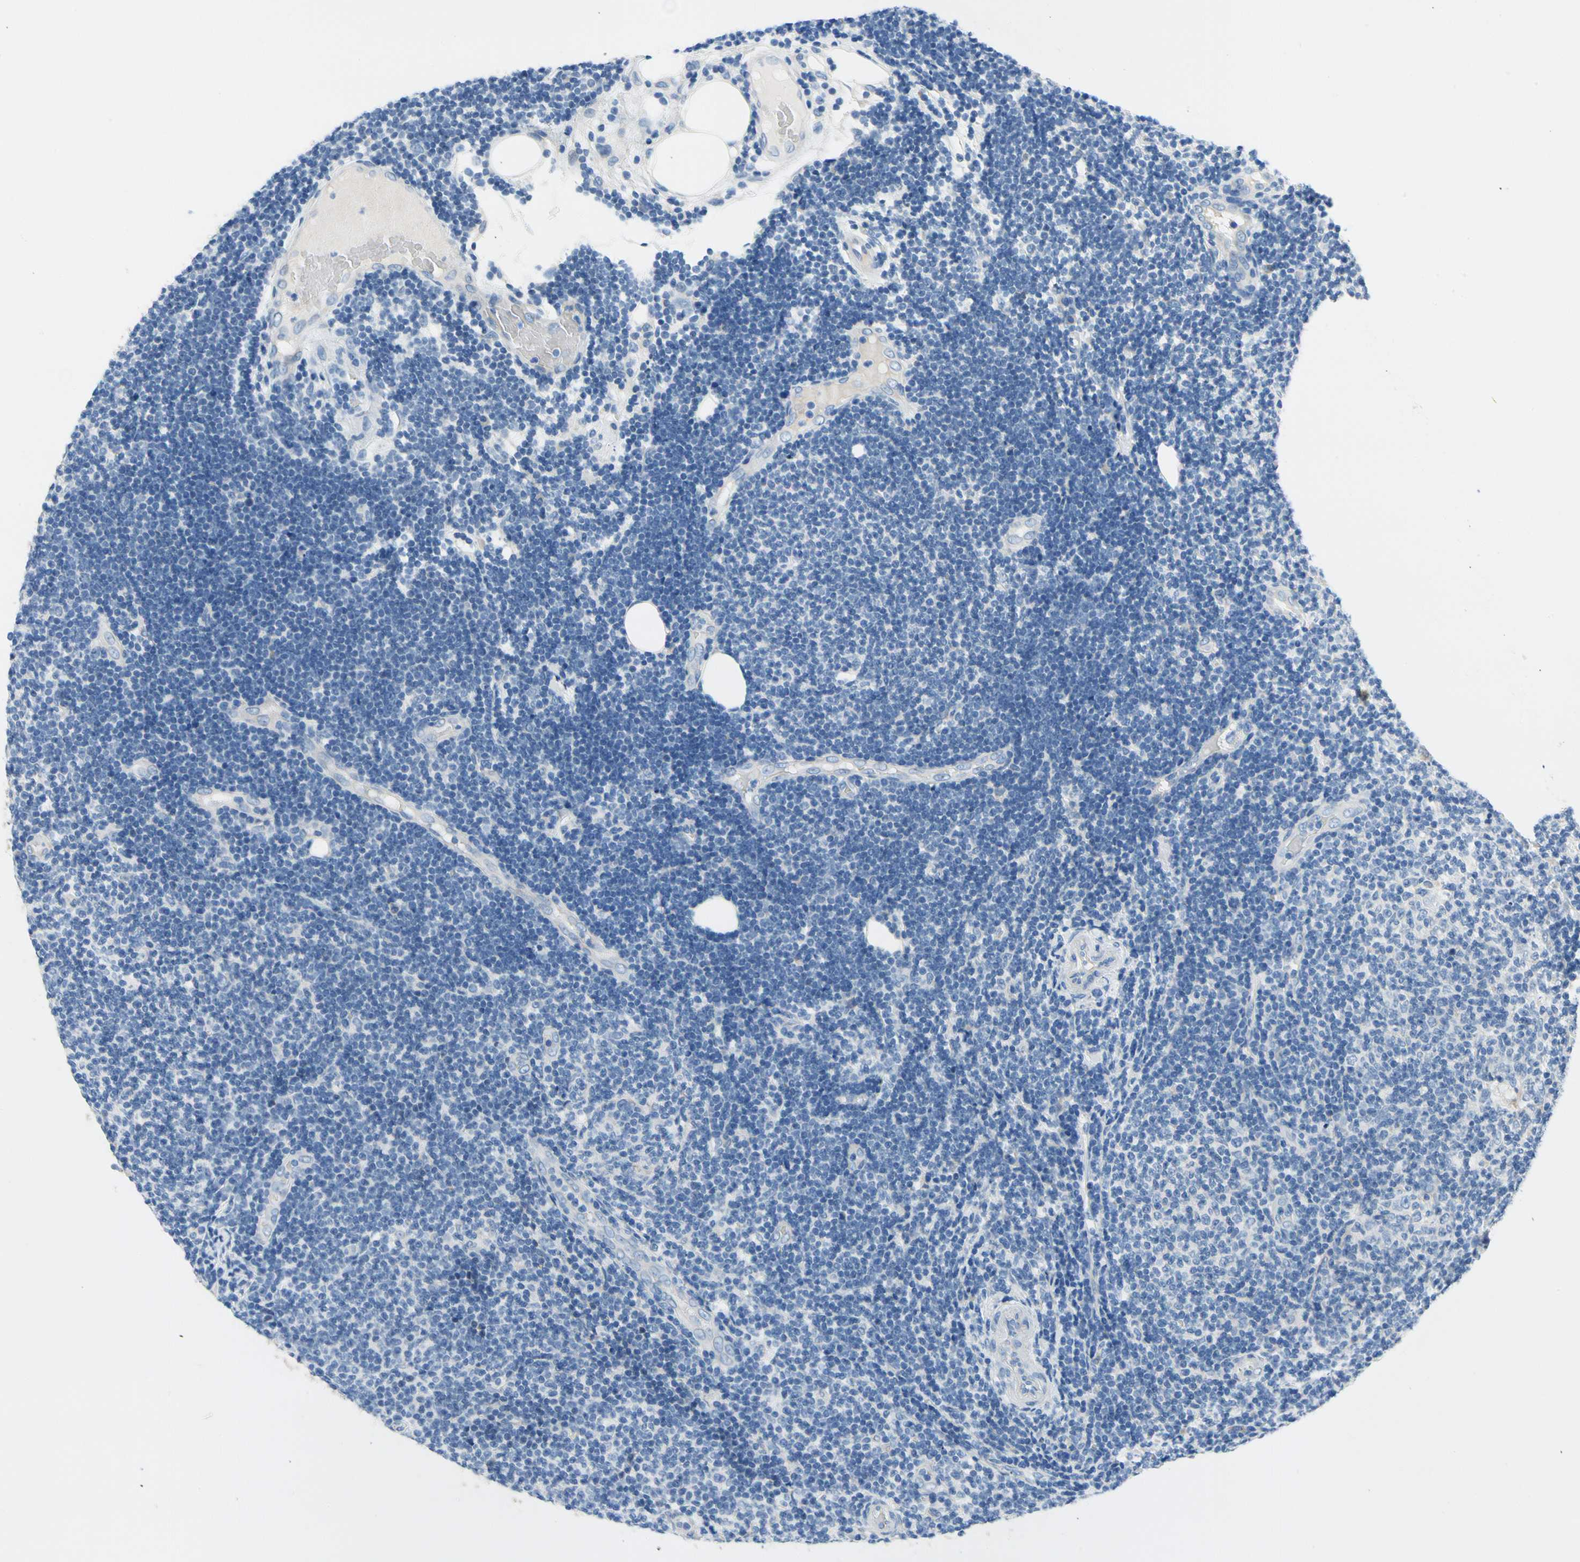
{"staining": {"intensity": "negative", "quantity": "none", "location": "none"}, "tissue": "lymphoma", "cell_type": "Tumor cells", "image_type": "cancer", "snomed": [{"axis": "morphology", "description": "Malignant lymphoma, non-Hodgkin's type, Low grade"}, {"axis": "topography", "description": "Lymph node"}], "caption": "DAB (3,3'-diaminobenzidine) immunohistochemical staining of malignant lymphoma, non-Hodgkin's type (low-grade) reveals no significant expression in tumor cells. (DAB (3,3'-diaminobenzidine) immunohistochemistry (IHC) with hematoxylin counter stain).", "gene": "STXBP1", "patient": {"sex": "male", "age": 83}}